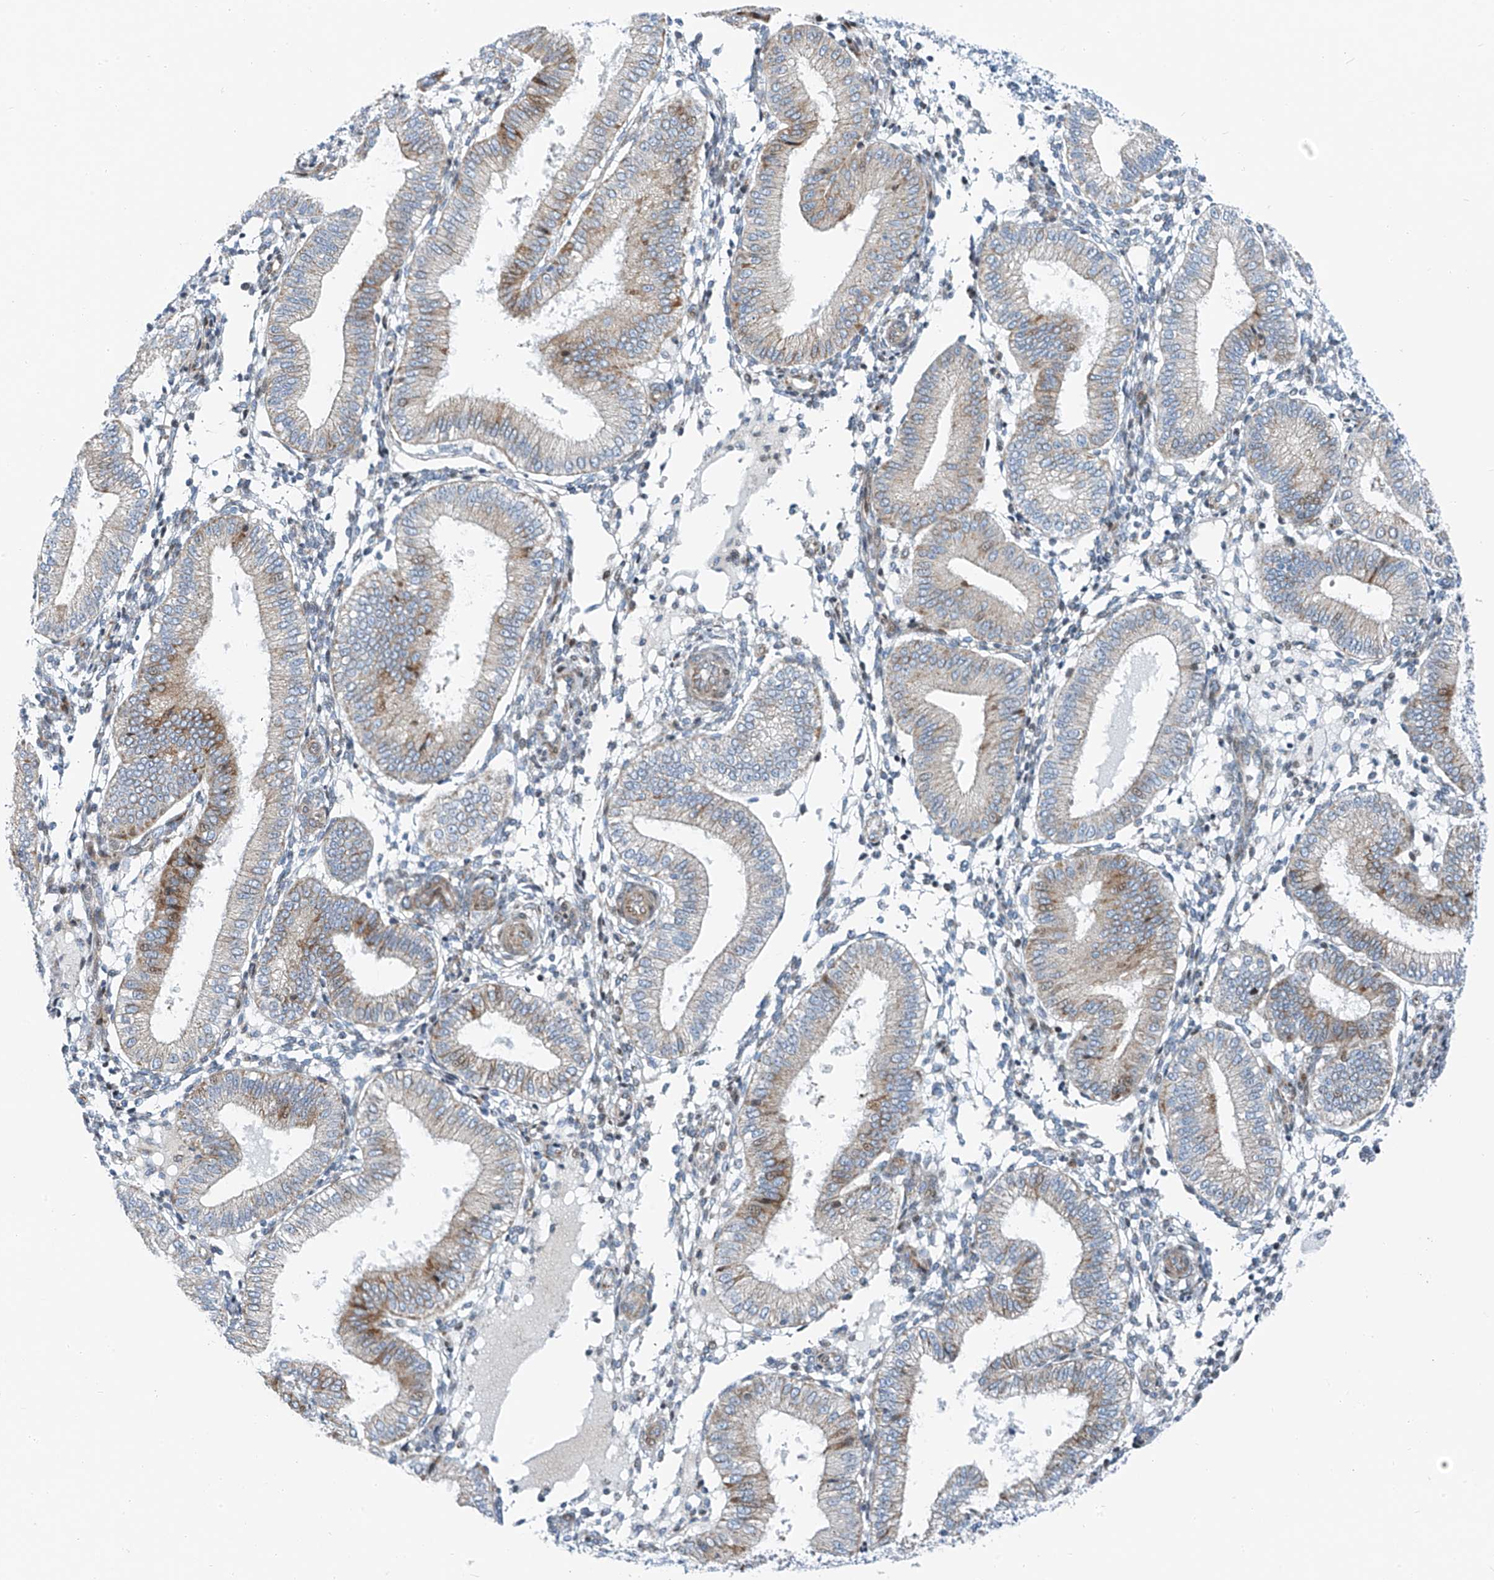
{"staining": {"intensity": "negative", "quantity": "none", "location": "none"}, "tissue": "endometrium", "cell_type": "Cells in endometrial stroma", "image_type": "normal", "snomed": [{"axis": "morphology", "description": "Normal tissue, NOS"}, {"axis": "topography", "description": "Endometrium"}], "caption": "Micrograph shows no significant protein positivity in cells in endometrial stroma of normal endometrium.", "gene": "HIC2", "patient": {"sex": "female", "age": 39}}